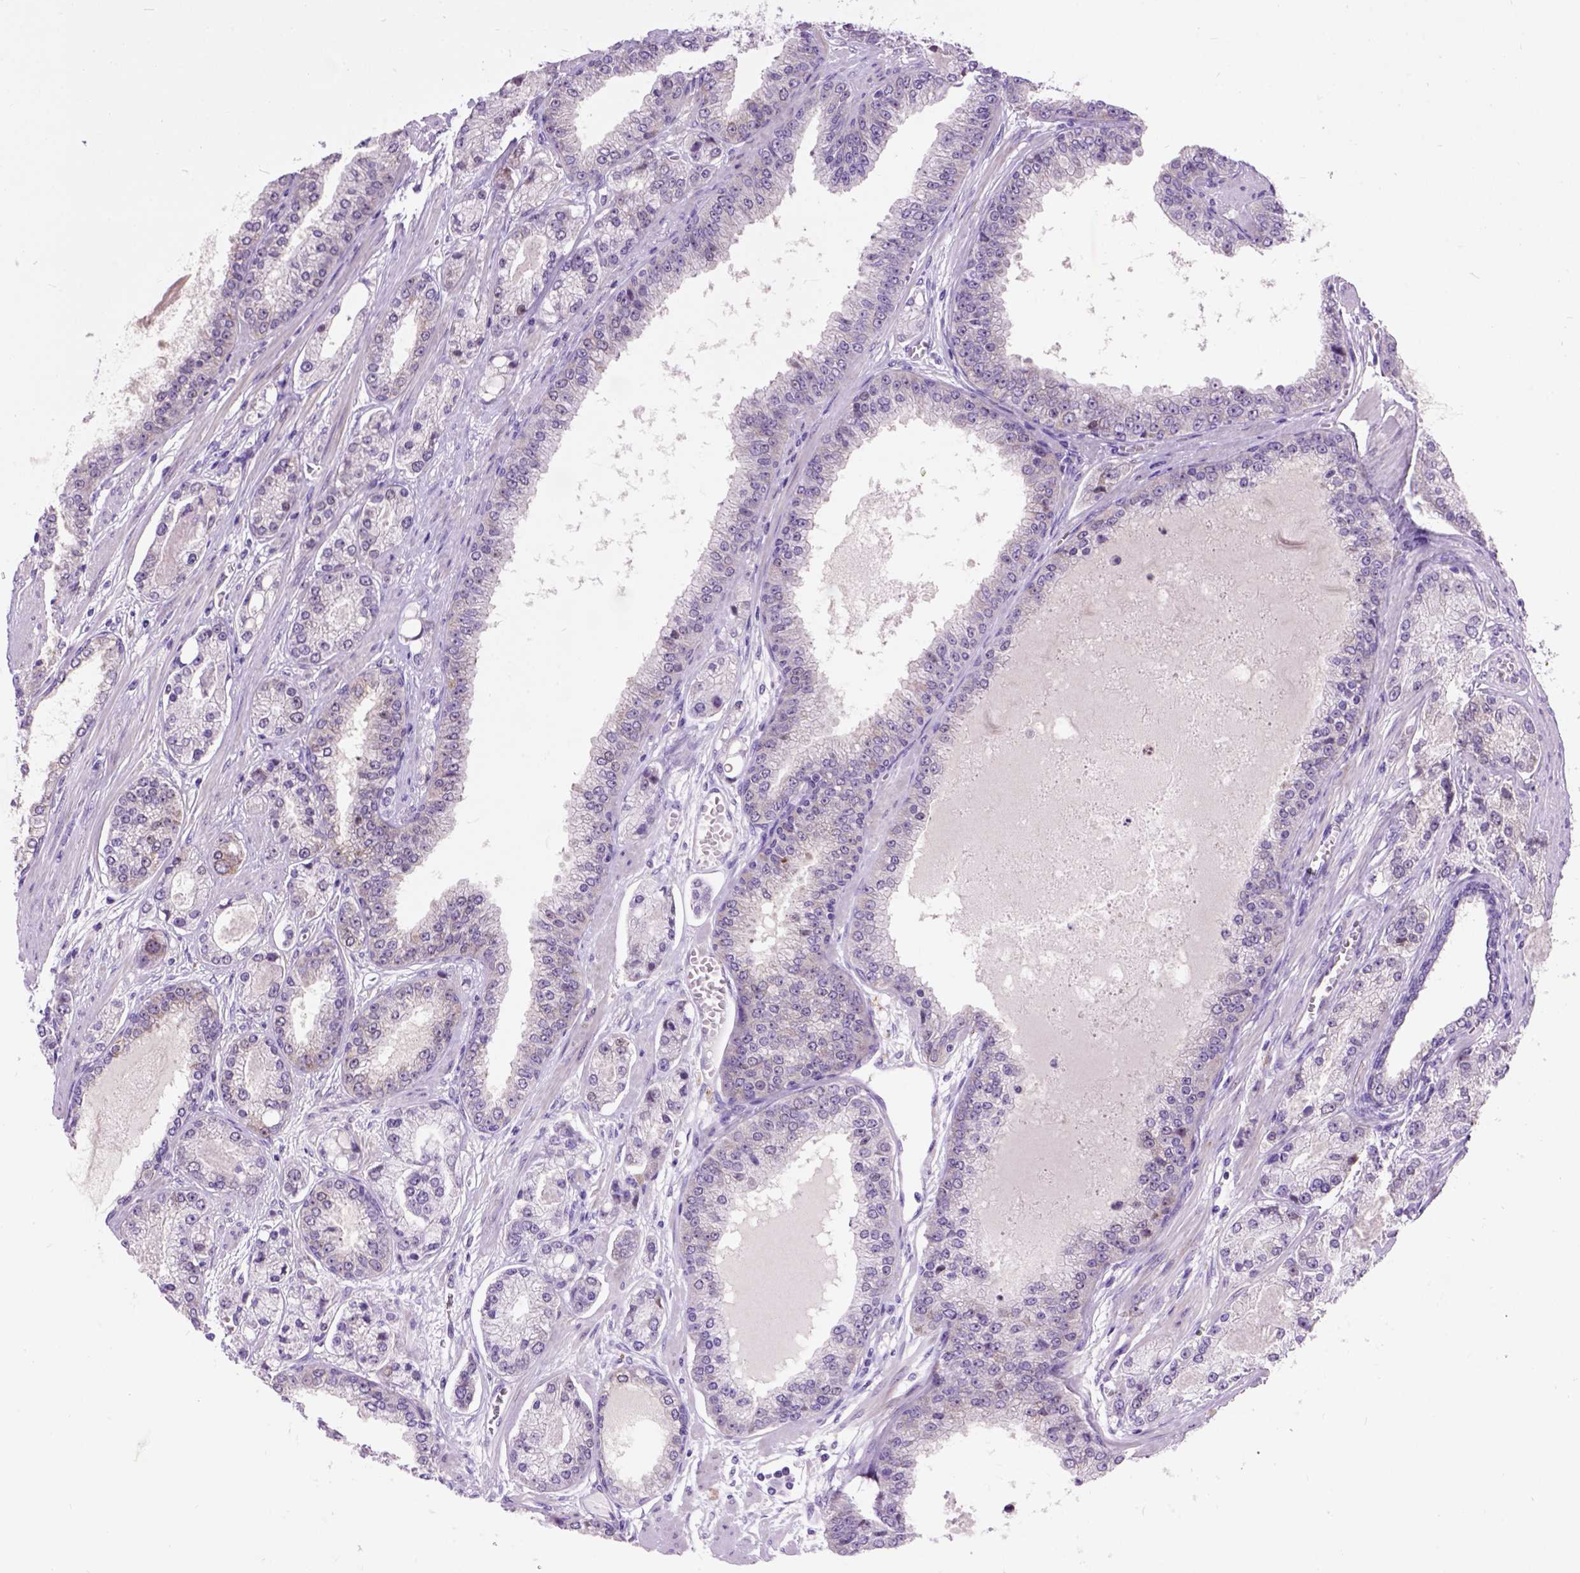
{"staining": {"intensity": "moderate", "quantity": "<25%", "location": "cytoplasmic/membranous"}, "tissue": "prostate cancer", "cell_type": "Tumor cells", "image_type": "cancer", "snomed": [{"axis": "morphology", "description": "Adenocarcinoma, NOS"}, {"axis": "topography", "description": "Prostate"}], "caption": "The micrograph exhibits staining of prostate adenocarcinoma, revealing moderate cytoplasmic/membranous protein staining (brown color) within tumor cells. The staining is performed using DAB (3,3'-diaminobenzidine) brown chromogen to label protein expression. The nuclei are counter-stained blue using hematoxylin.", "gene": "MAPT", "patient": {"sex": "male", "age": 64}}